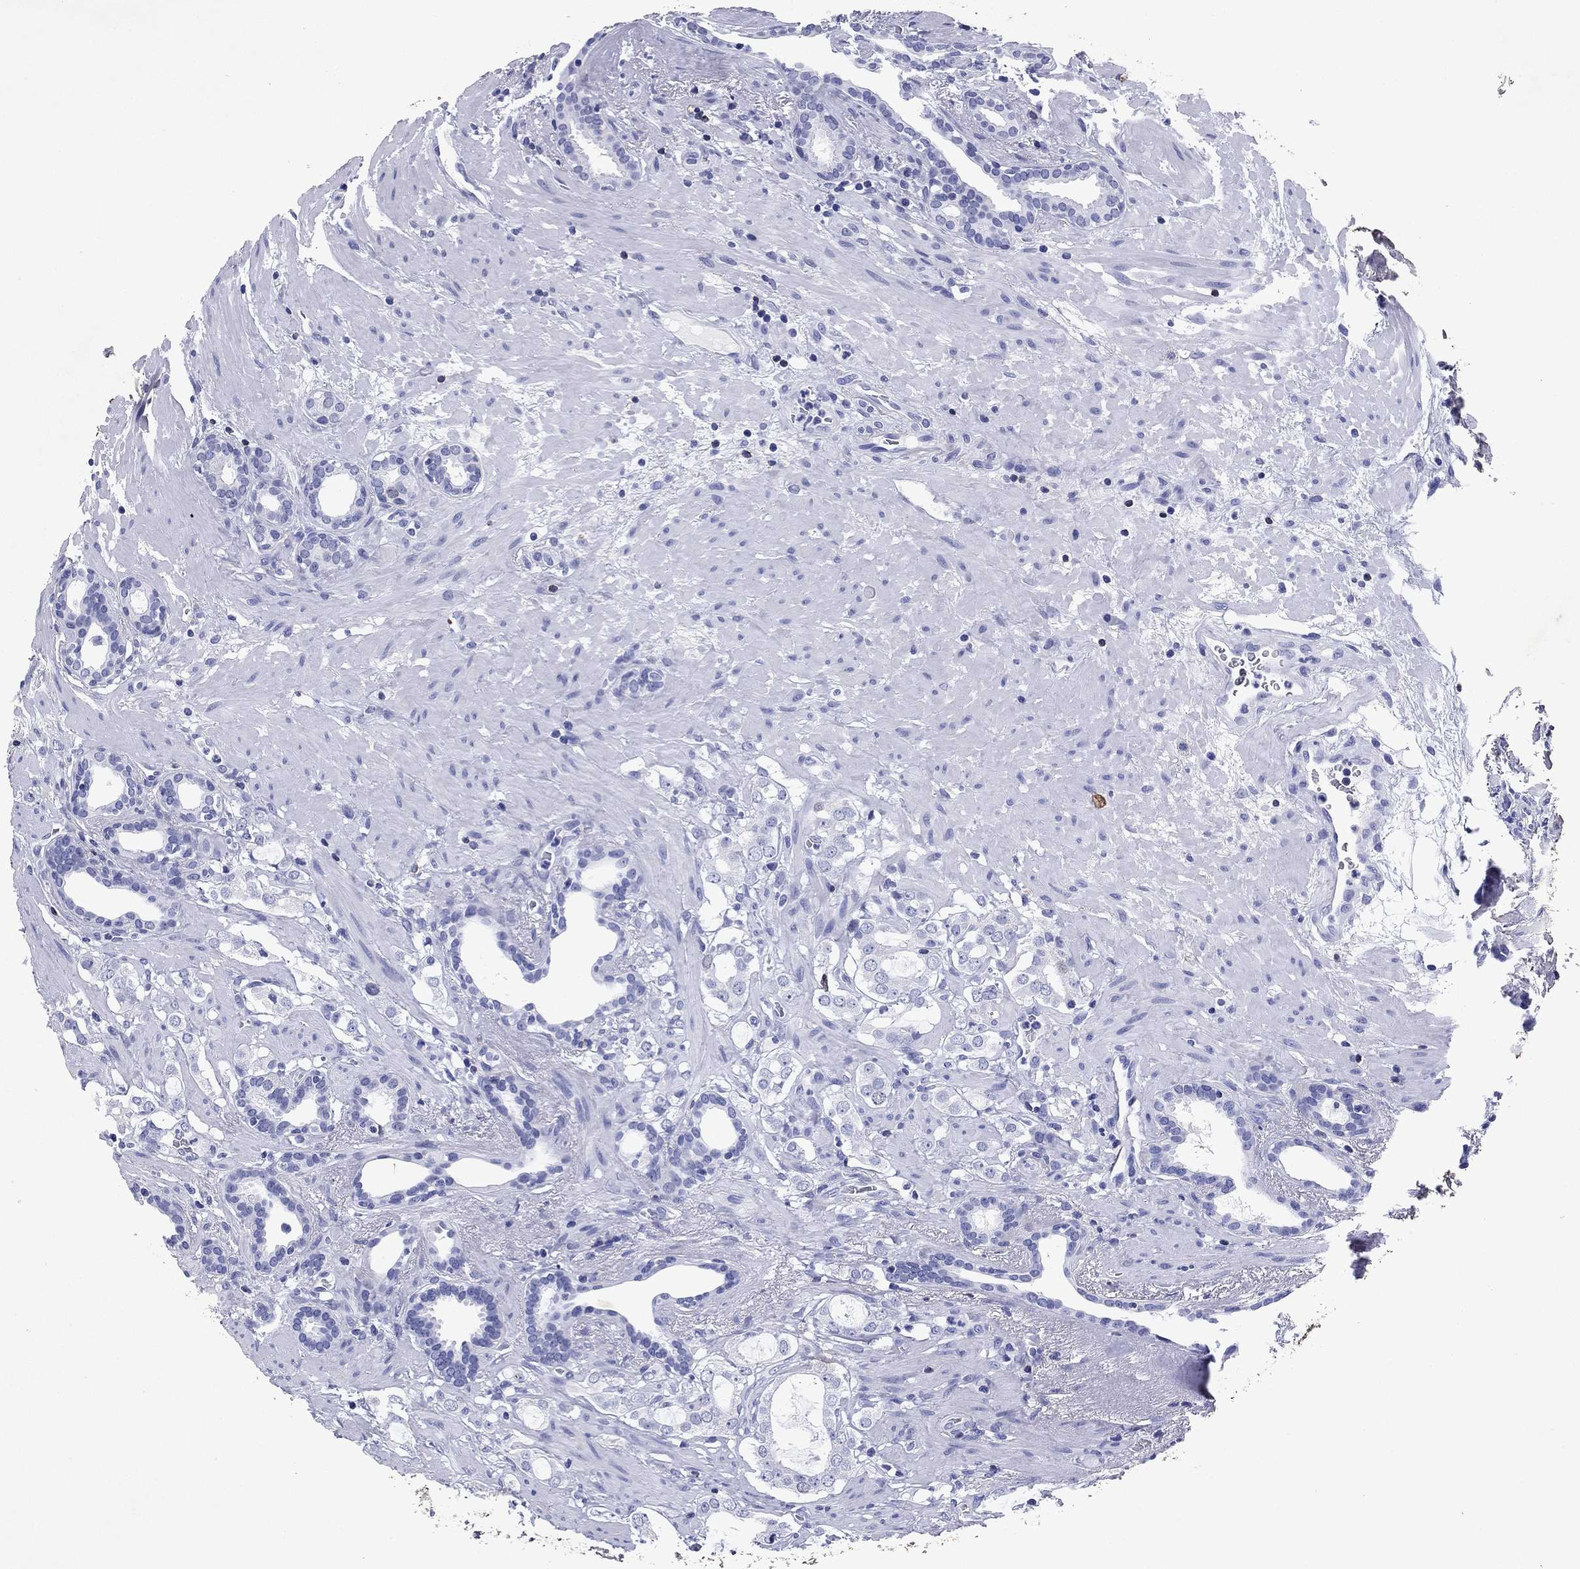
{"staining": {"intensity": "negative", "quantity": "none", "location": "none"}, "tissue": "prostate cancer", "cell_type": "Tumor cells", "image_type": "cancer", "snomed": [{"axis": "morphology", "description": "Adenocarcinoma, NOS"}, {"axis": "topography", "description": "Prostate"}], "caption": "DAB (3,3'-diaminobenzidine) immunohistochemical staining of prostate adenocarcinoma reveals no significant positivity in tumor cells.", "gene": "GZMK", "patient": {"sex": "male", "age": 66}}